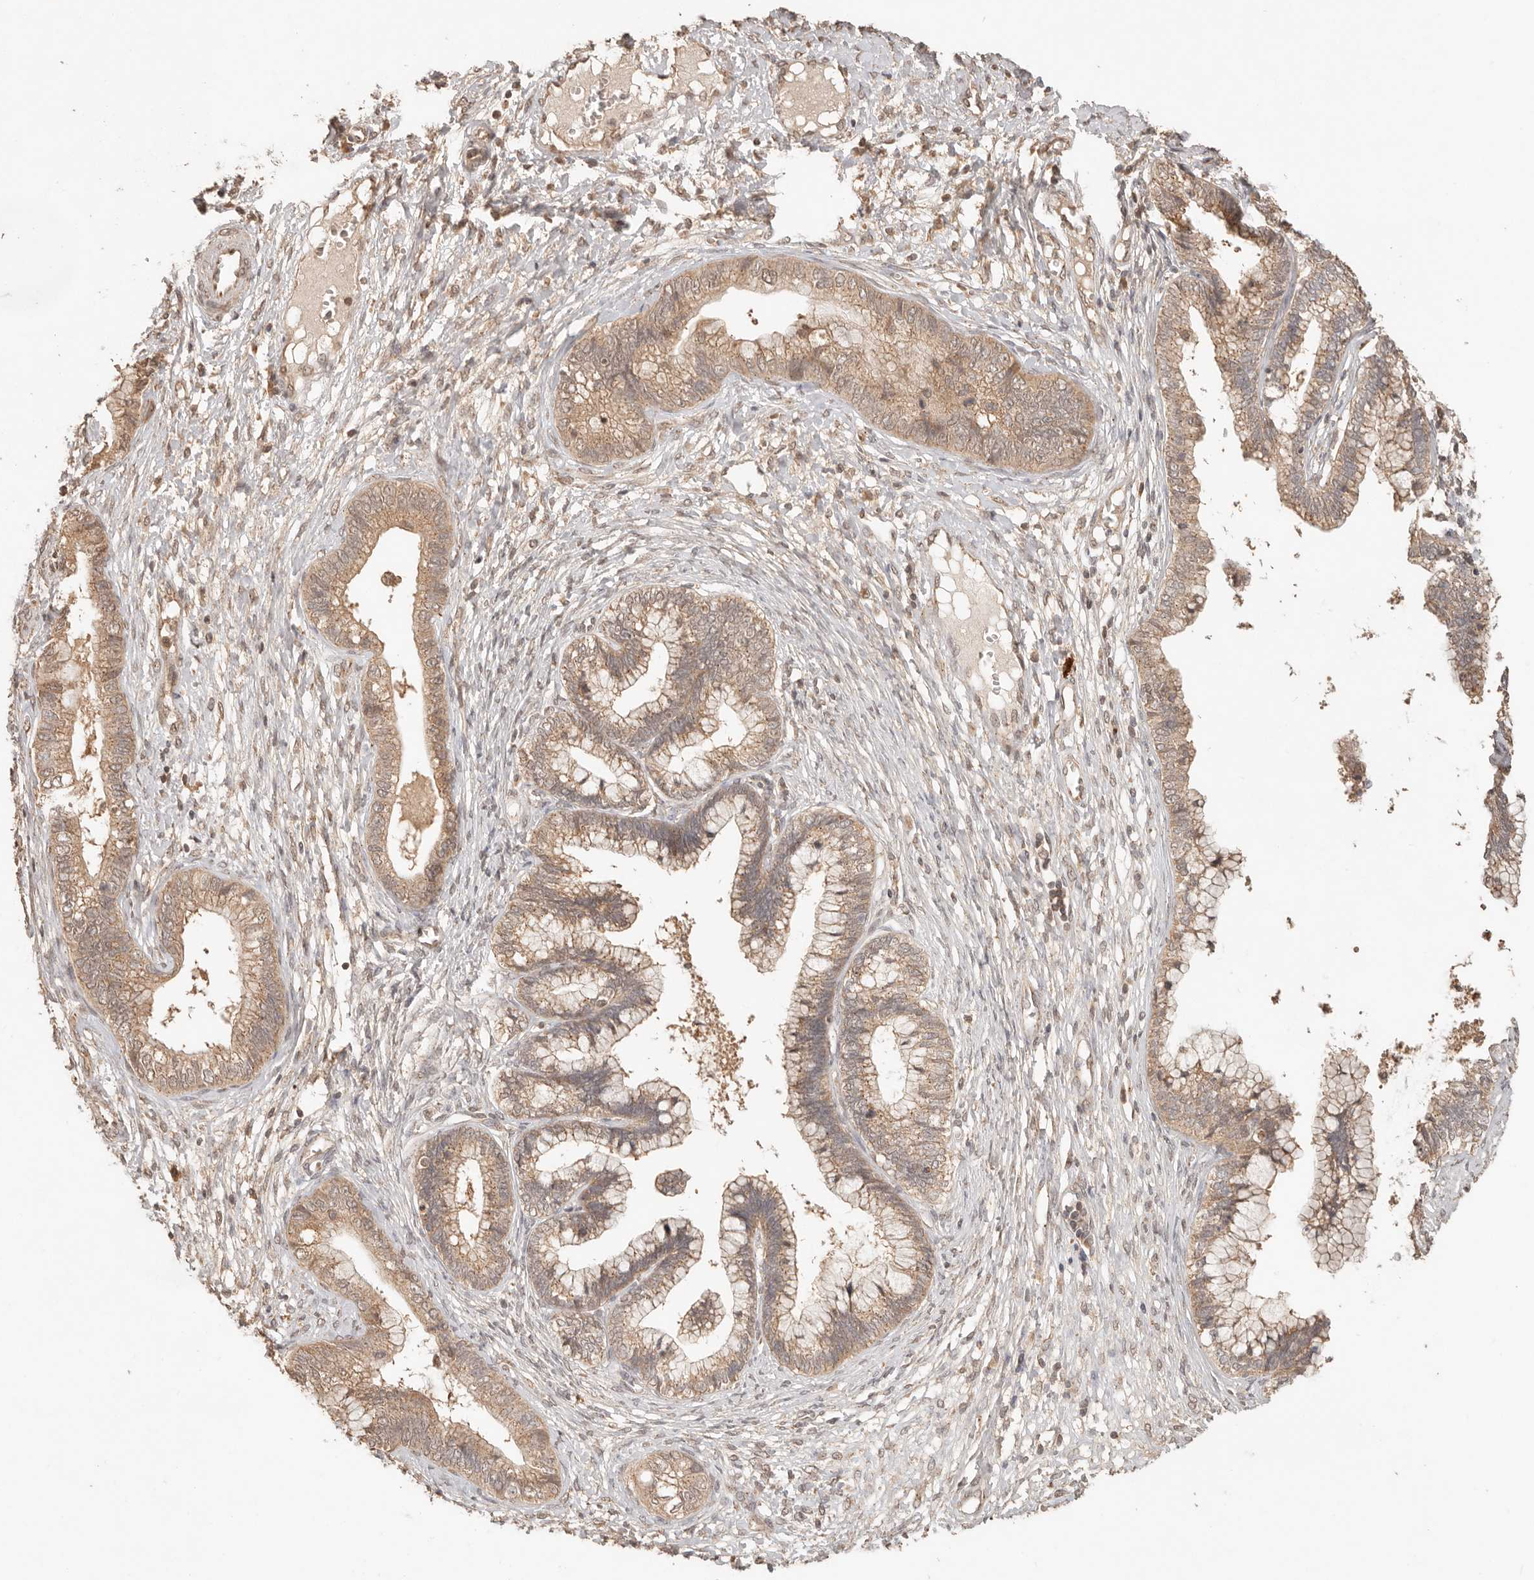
{"staining": {"intensity": "moderate", "quantity": ">75%", "location": "cytoplasmic/membranous"}, "tissue": "cervical cancer", "cell_type": "Tumor cells", "image_type": "cancer", "snomed": [{"axis": "morphology", "description": "Adenocarcinoma, NOS"}, {"axis": "topography", "description": "Cervix"}], "caption": "Brown immunohistochemical staining in human cervical adenocarcinoma reveals moderate cytoplasmic/membranous positivity in approximately >75% of tumor cells.", "gene": "LMO4", "patient": {"sex": "female", "age": 44}}